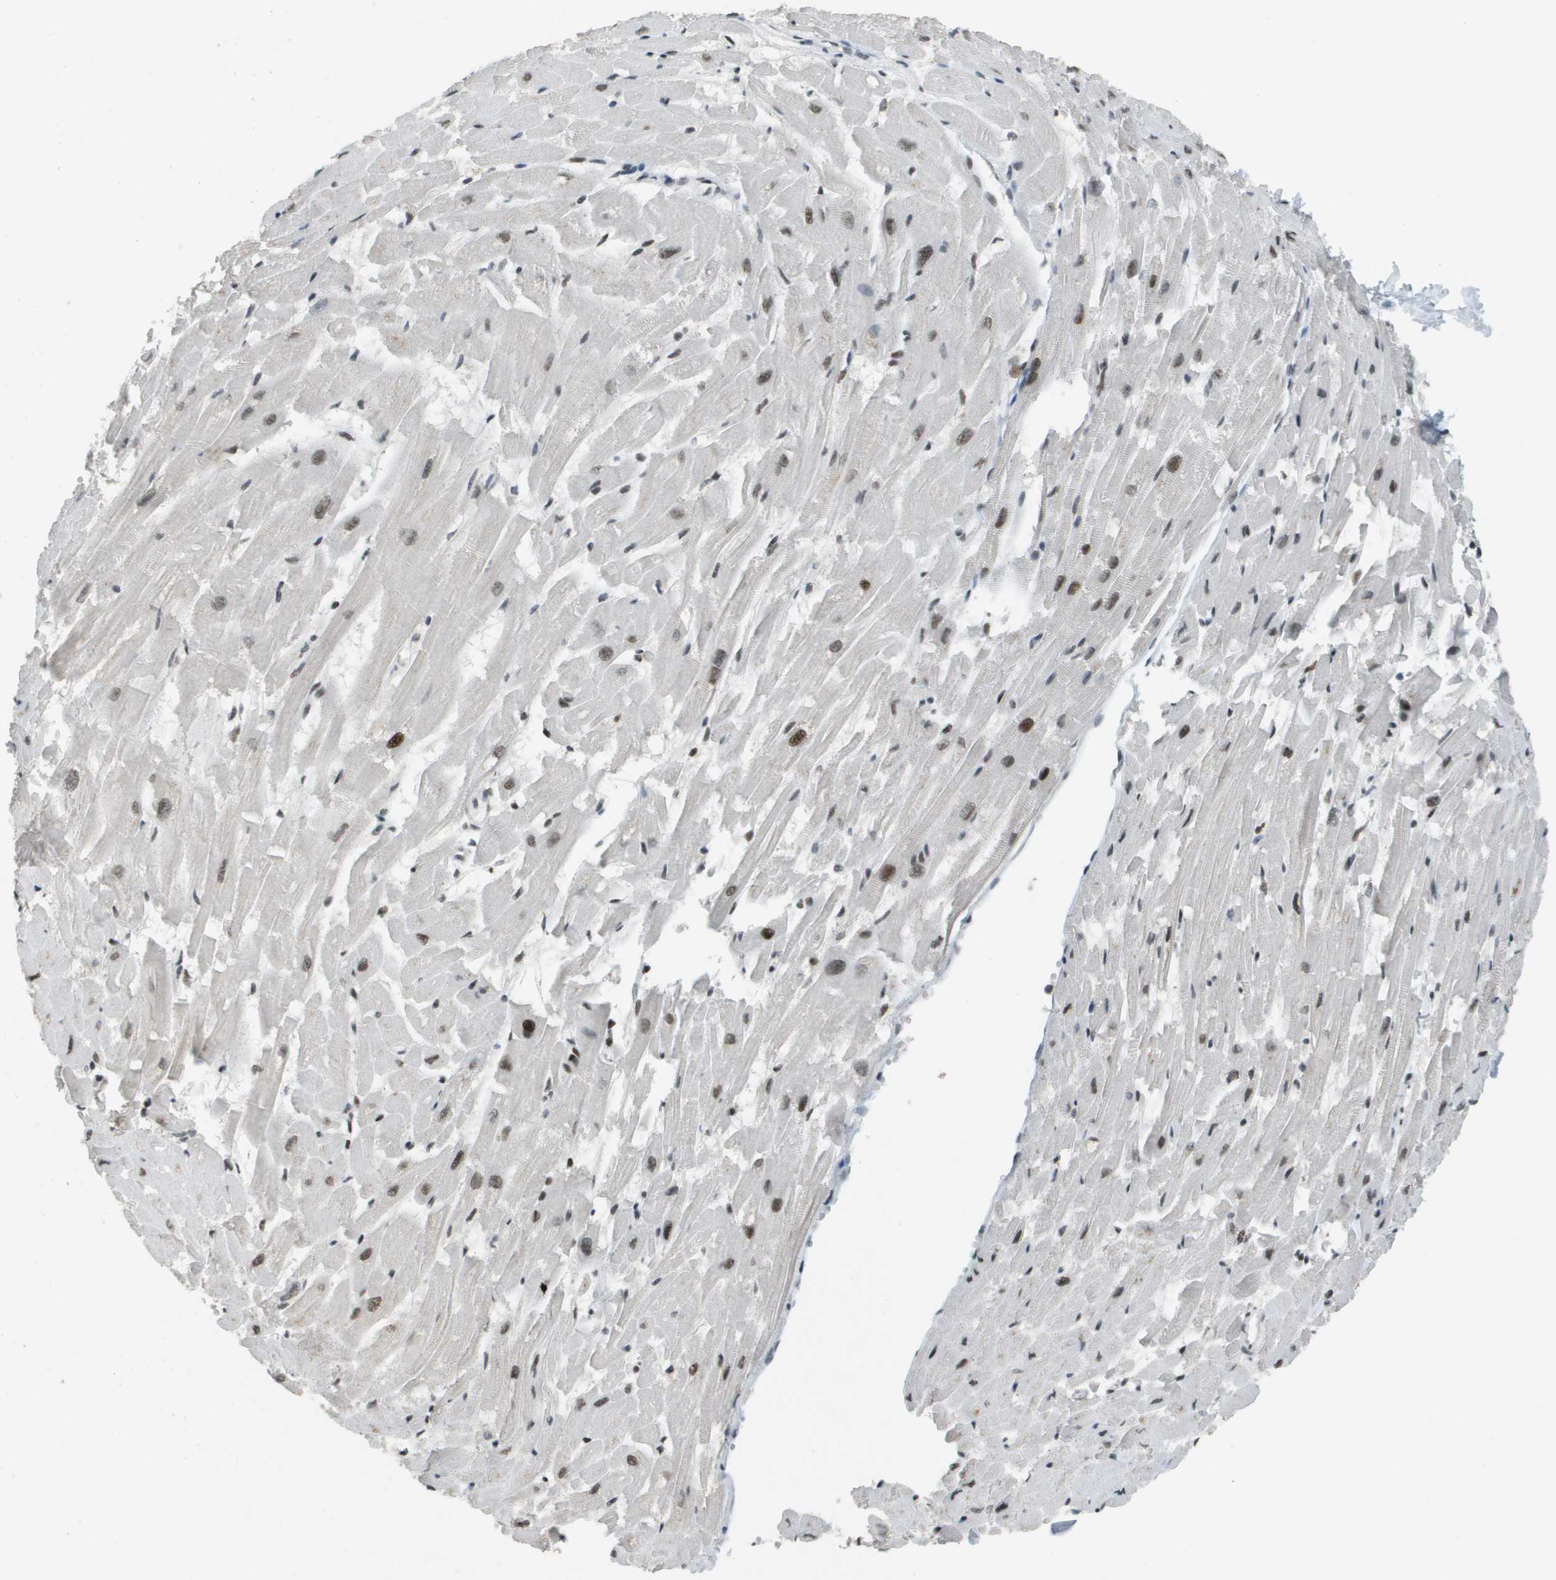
{"staining": {"intensity": "moderate", "quantity": ">75%", "location": "nuclear"}, "tissue": "heart muscle", "cell_type": "Cardiomyocytes", "image_type": "normal", "snomed": [{"axis": "morphology", "description": "Normal tissue, NOS"}, {"axis": "topography", "description": "Heart"}], "caption": "This photomicrograph reveals unremarkable heart muscle stained with IHC to label a protein in brown. The nuclear of cardiomyocytes show moderate positivity for the protein. Nuclei are counter-stained blue.", "gene": "IRF7", "patient": {"sex": "female", "age": 19}}